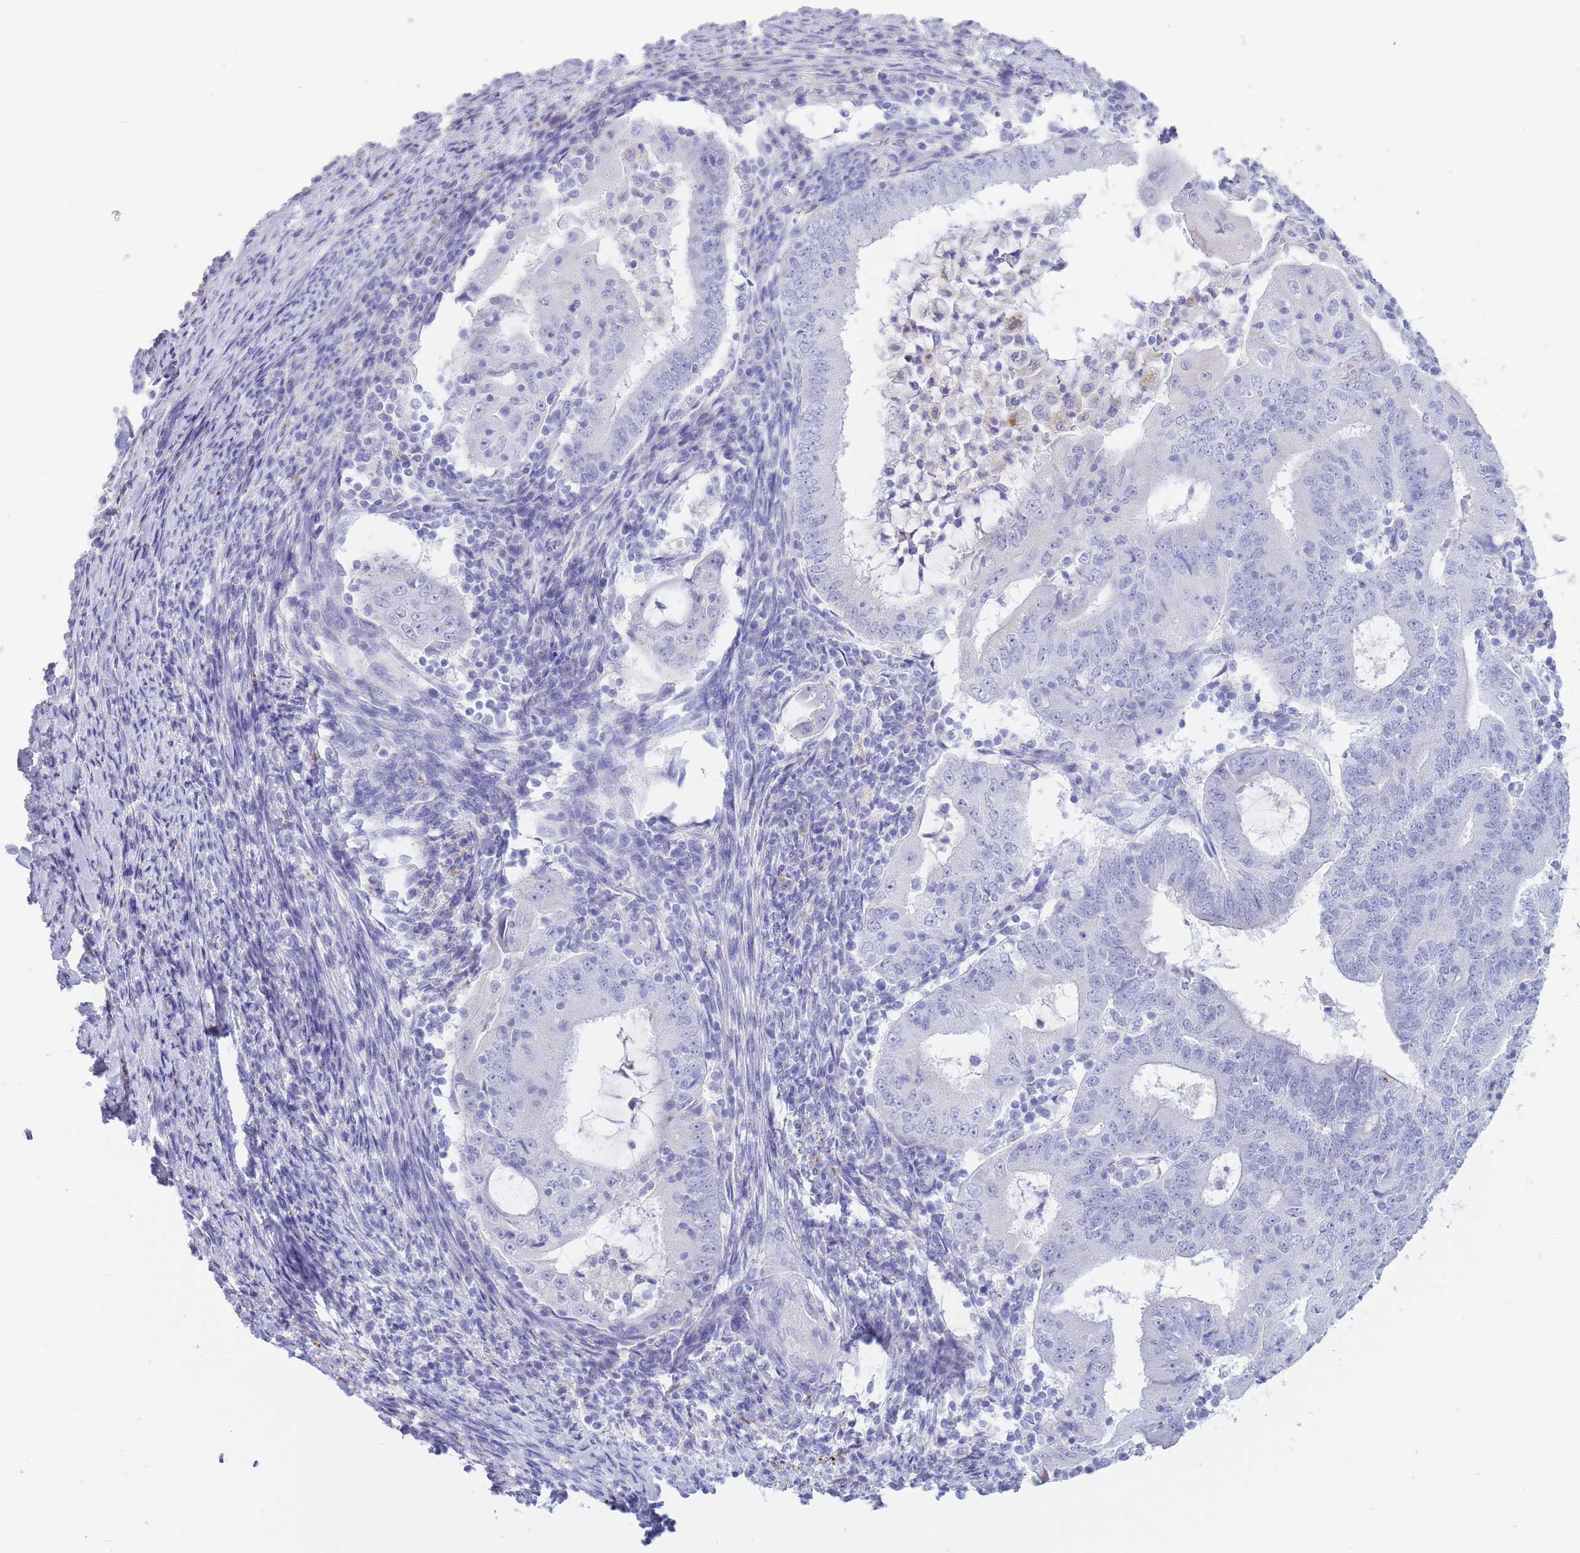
{"staining": {"intensity": "negative", "quantity": "none", "location": "none"}, "tissue": "endometrial cancer", "cell_type": "Tumor cells", "image_type": "cancer", "snomed": [{"axis": "morphology", "description": "Adenocarcinoma, NOS"}, {"axis": "topography", "description": "Endometrium"}], "caption": "This is an IHC micrograph of endometrial adenocarcinoma. There is no positivity in tumor cells.", "gene": "GAA", "patient": {"sex": "female", "age": 70}}